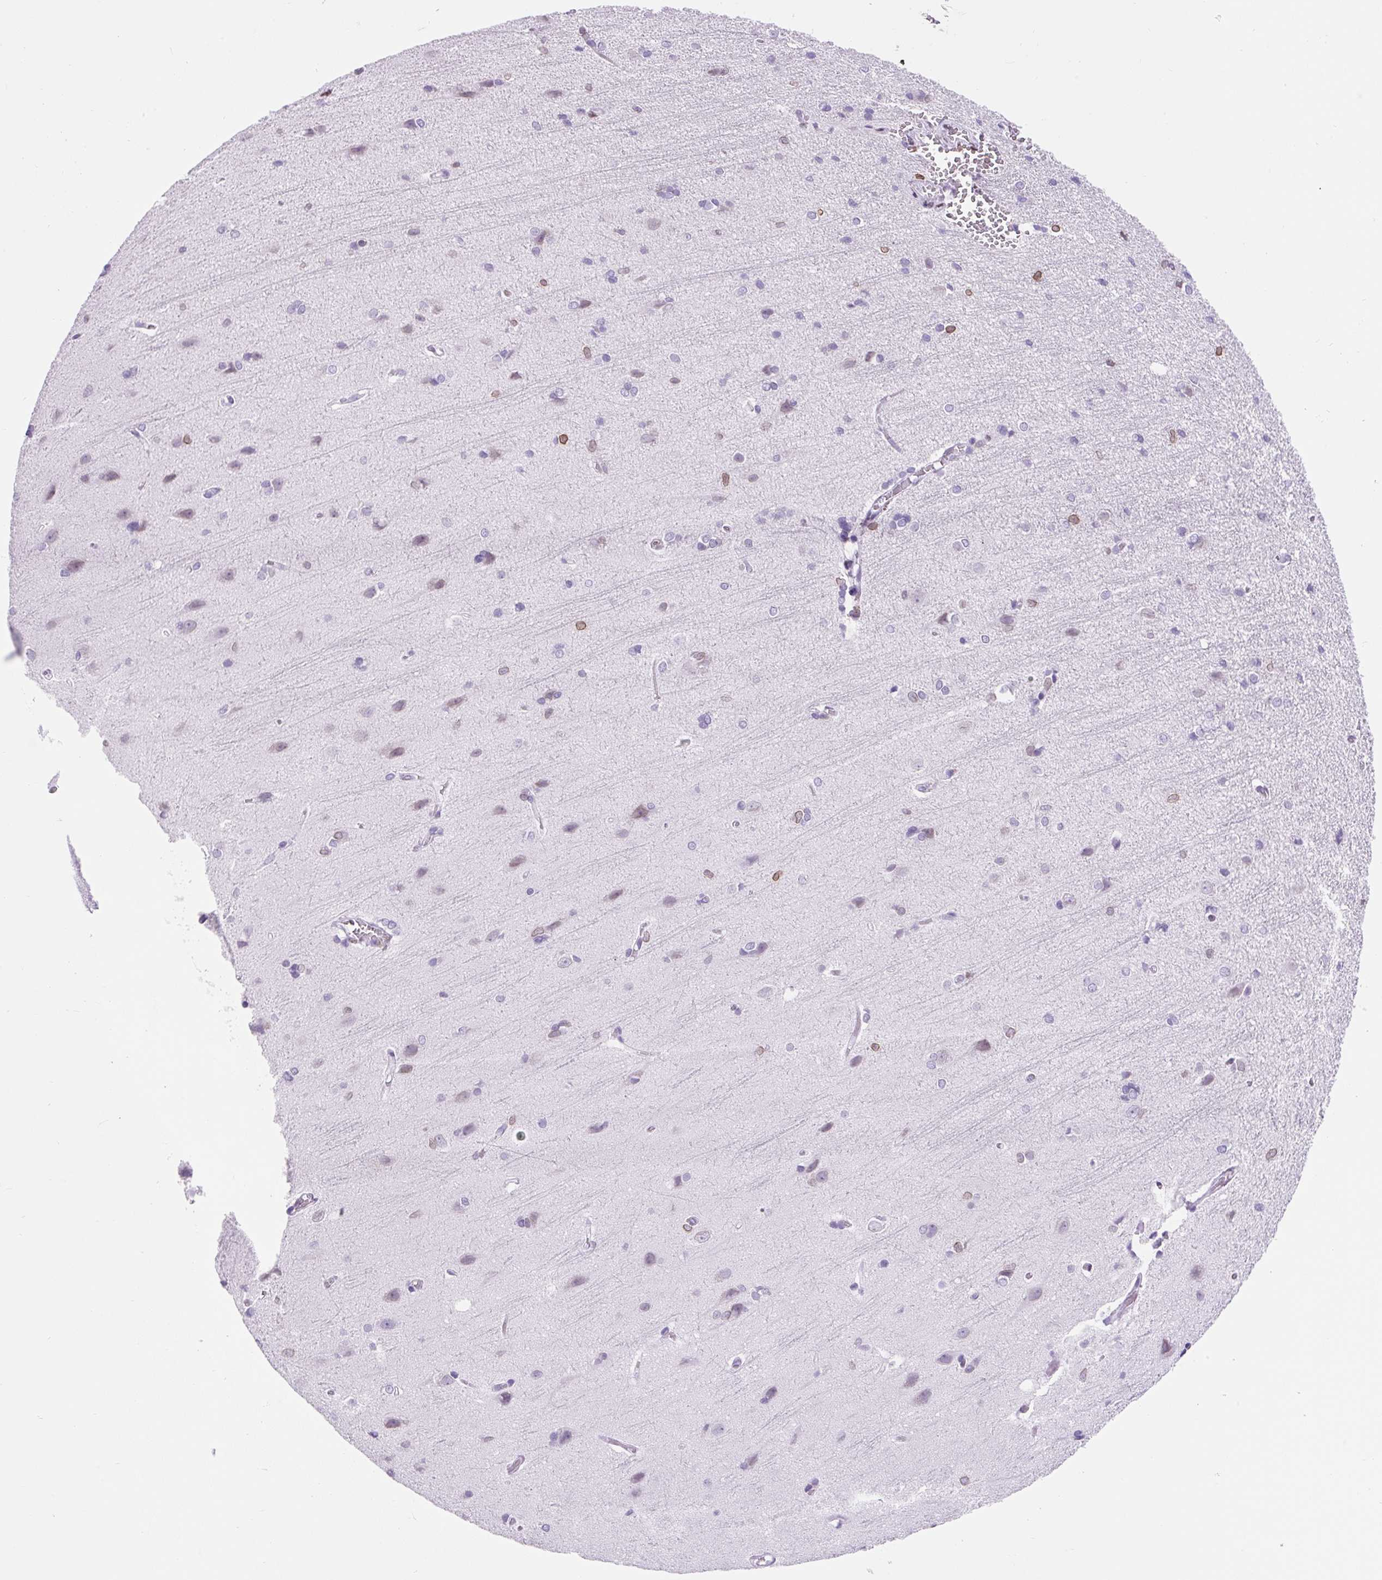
{"staining": {"intensity": "negative", "quantity": "none", "location": "none"}, "tissue": "cerebral cortex", "cell_type": "Endothelial cells", "image_type": "normal", "snomed": [{"axis": "morphology", "description": "Normal tissue, NOS"}, {"axis": "topography", "description": "Cerebral cortex"}], "caption": "DAB (3,3'-diaminobenzidine) immunohistochemical staining of normal cerebral cortex shows no significant positivity in endothelial cells.", "gene": "VPREB1", "patient": {"sex": "male", "age": 37}}